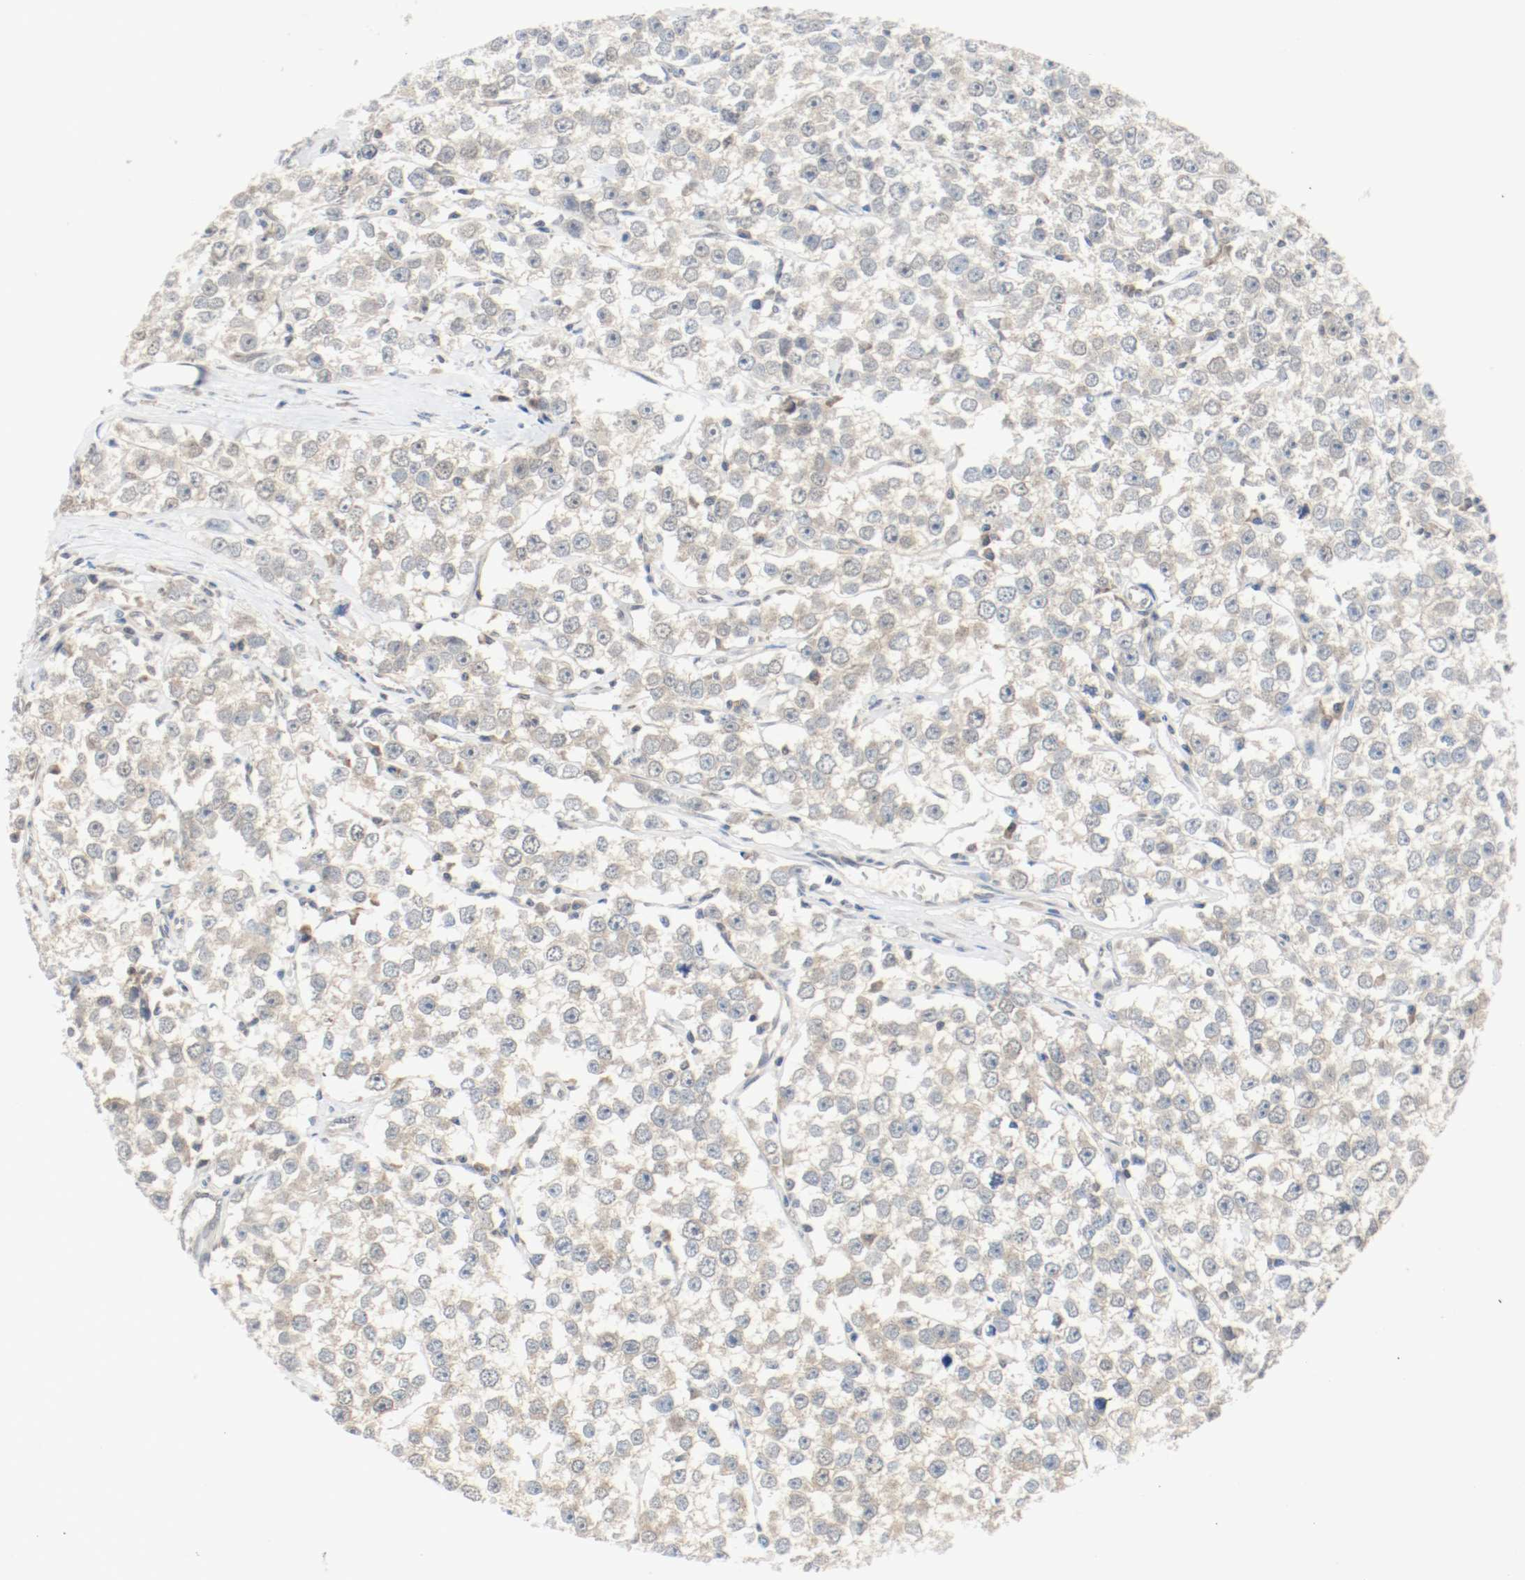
{"staining": {"intensity": "weak", "quantity": "25%-75%", "location": "cytoplasmic/membranous"}, "tissue": "testis cancer", "cell_type": "Tumor cells", "image_type": "cancer", "snomed": [{"axis": "morphology", "description": "Seminoma, NOS"}, {"axis": "morphology", "description": "Carcinoma, Embryonal, NOS"}, {"axis": "topography", "description": "Testis"}], "caption": "An IHC histopathology image of tumor tissue is shown. Protein staining in brown labels weak cytoplasmic/membranous positivity in testis cancer within tumor cells.", "gene": "PPME1", "patient": {"sex": "male", "age": 52}}